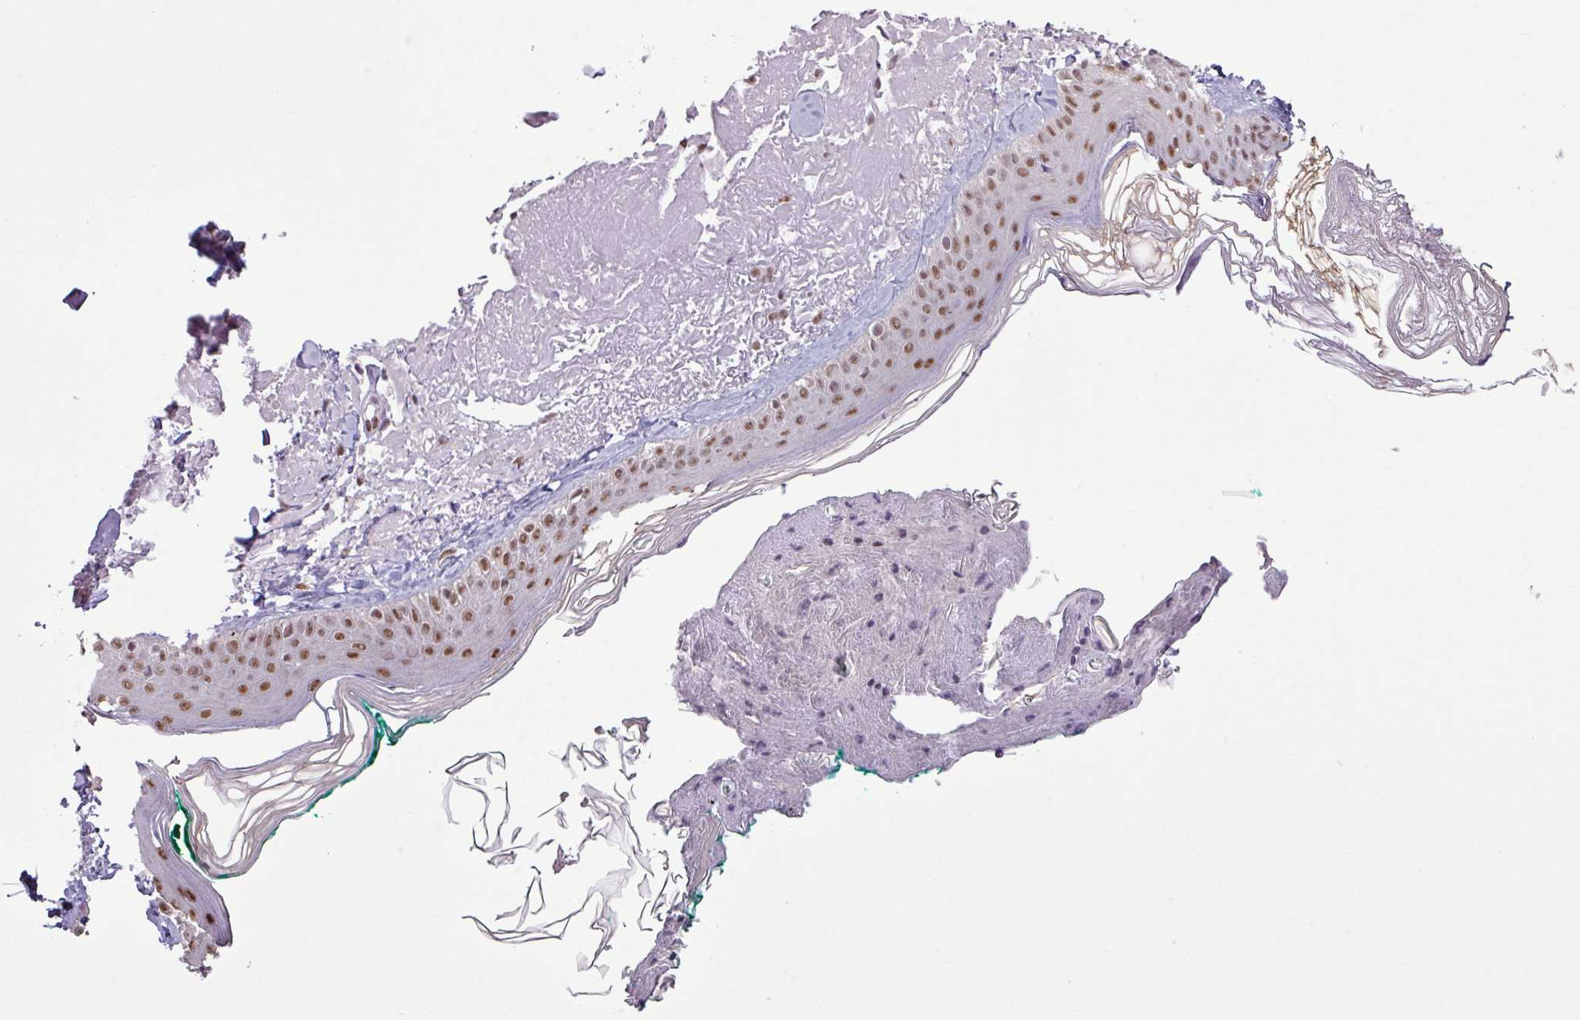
{"staining": {"intensity": "moderate", "quantity": ">75%", "location": "cytoplasmic/membranous,nuclear"}, "tissue": "skin", "cell_type": "Fibroblasts", "image_type": "normal", "snomed": [{"axis": "morphology", "description": "Normal tissue, NOS"}, {"axis": "morphology", "description": "Malignant melanoma, NOS"}, {"axis": "topography", "description": "Skin"}], "caption": "DAB (3,3'-diaminobenzidine) immunohistochemical staining of unremarkable skin displays moderate cytoplasmic/membranous,nuclear protein expression in about >75% of fibroblasts.", "gene": "ZNF217", "patient": {"sex": "male", "age": 80}}